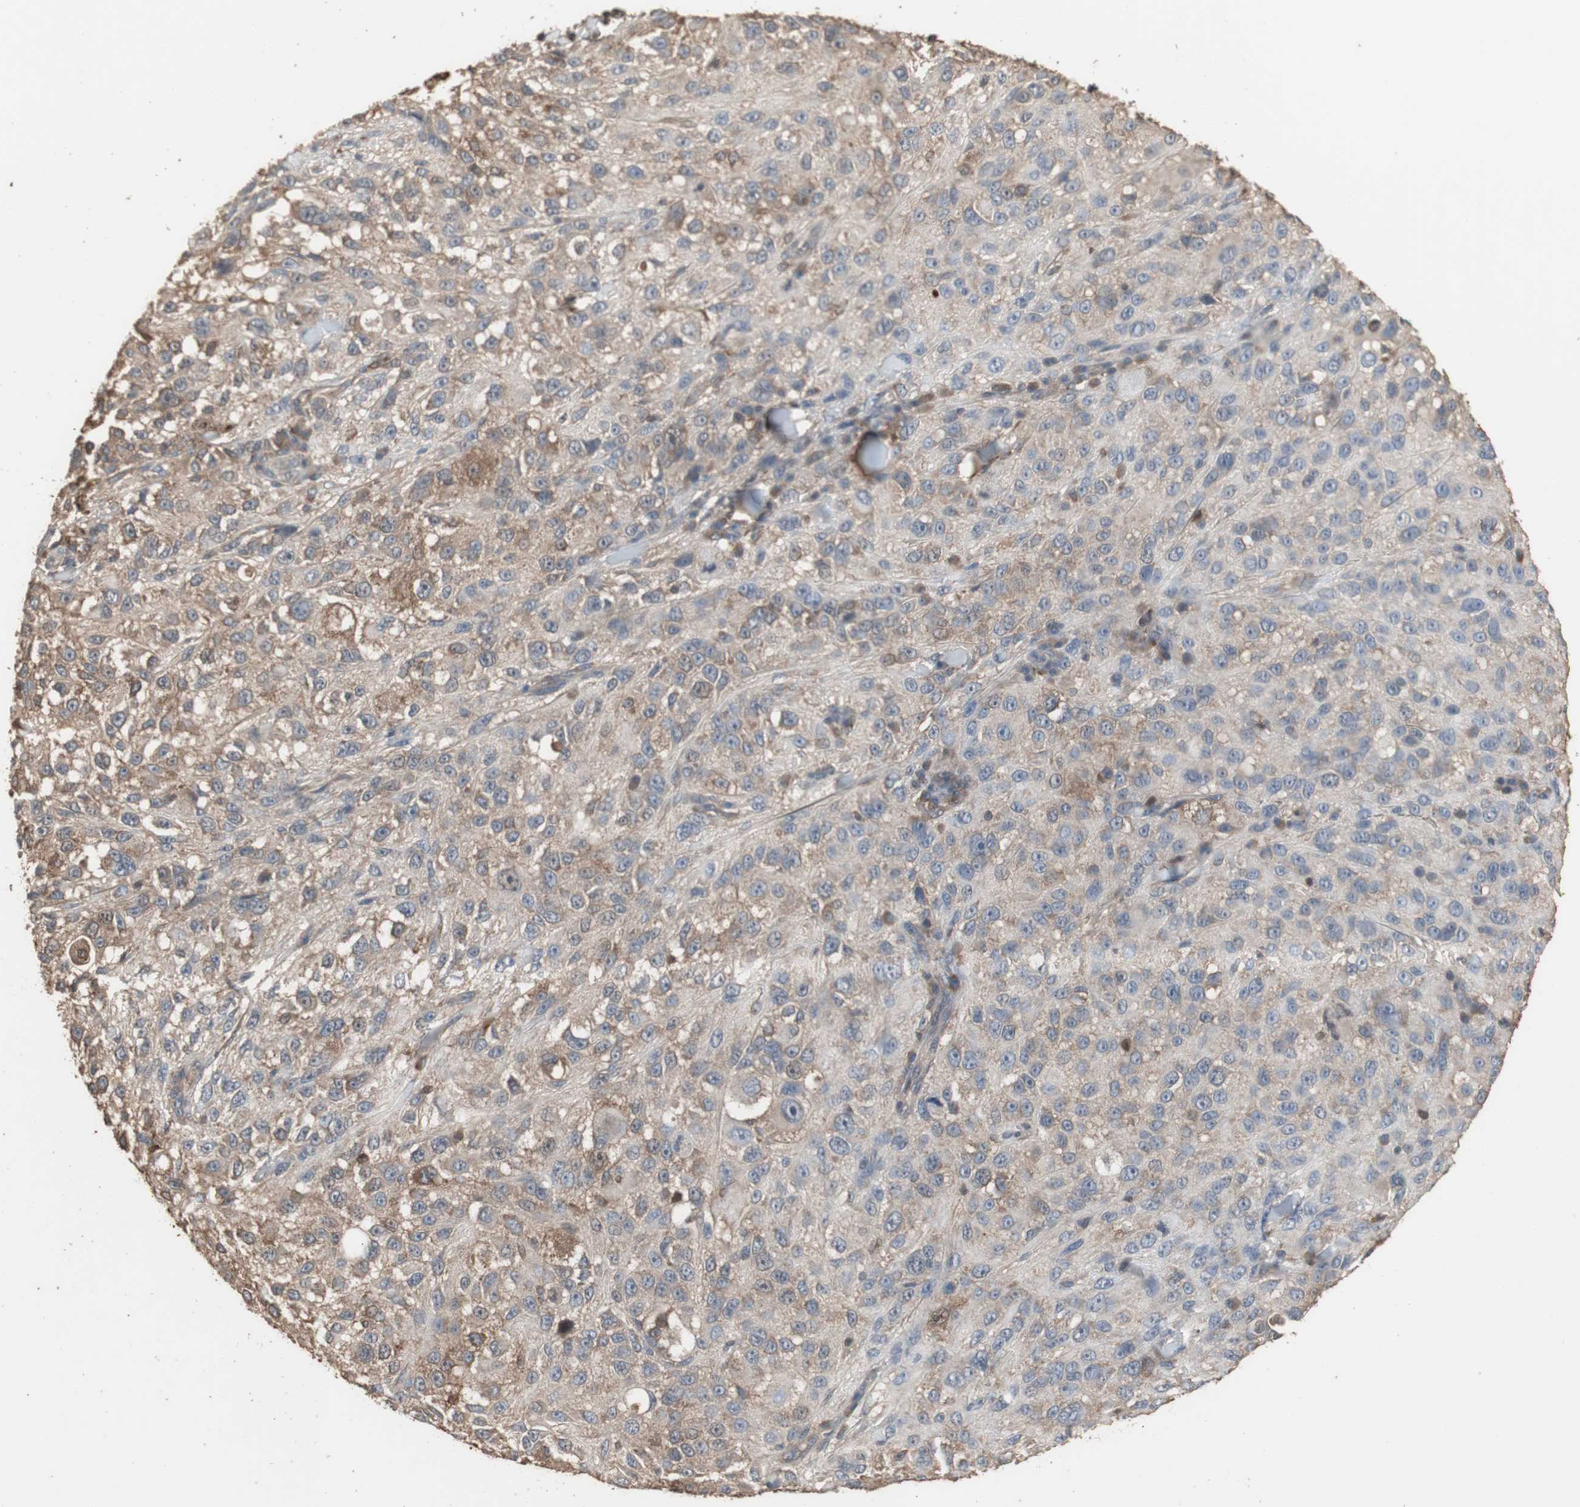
{"staining": {"intensity": "weak", "quantity": ">75%", "location": "cytoplasmic/membranous"}, "tissue": "melanoma", "cell_type": "Tumor cells", "image_type": "cancer", "snomed": [{"axis": "morphology", "description": "Necrosis, NOS"}, {"axis": "morphology", "description": "Malignant melanoma, NOS"}, {"axis": "topography", "description": "Skin"}], "caption": "Immunohistochemistry of melanoma displays low levels of weak cytoplasmic/membranous staining in about >75% of tumor cells.", "gene": "HPRT1", "patient": {"sex": "female", "age": 87}}